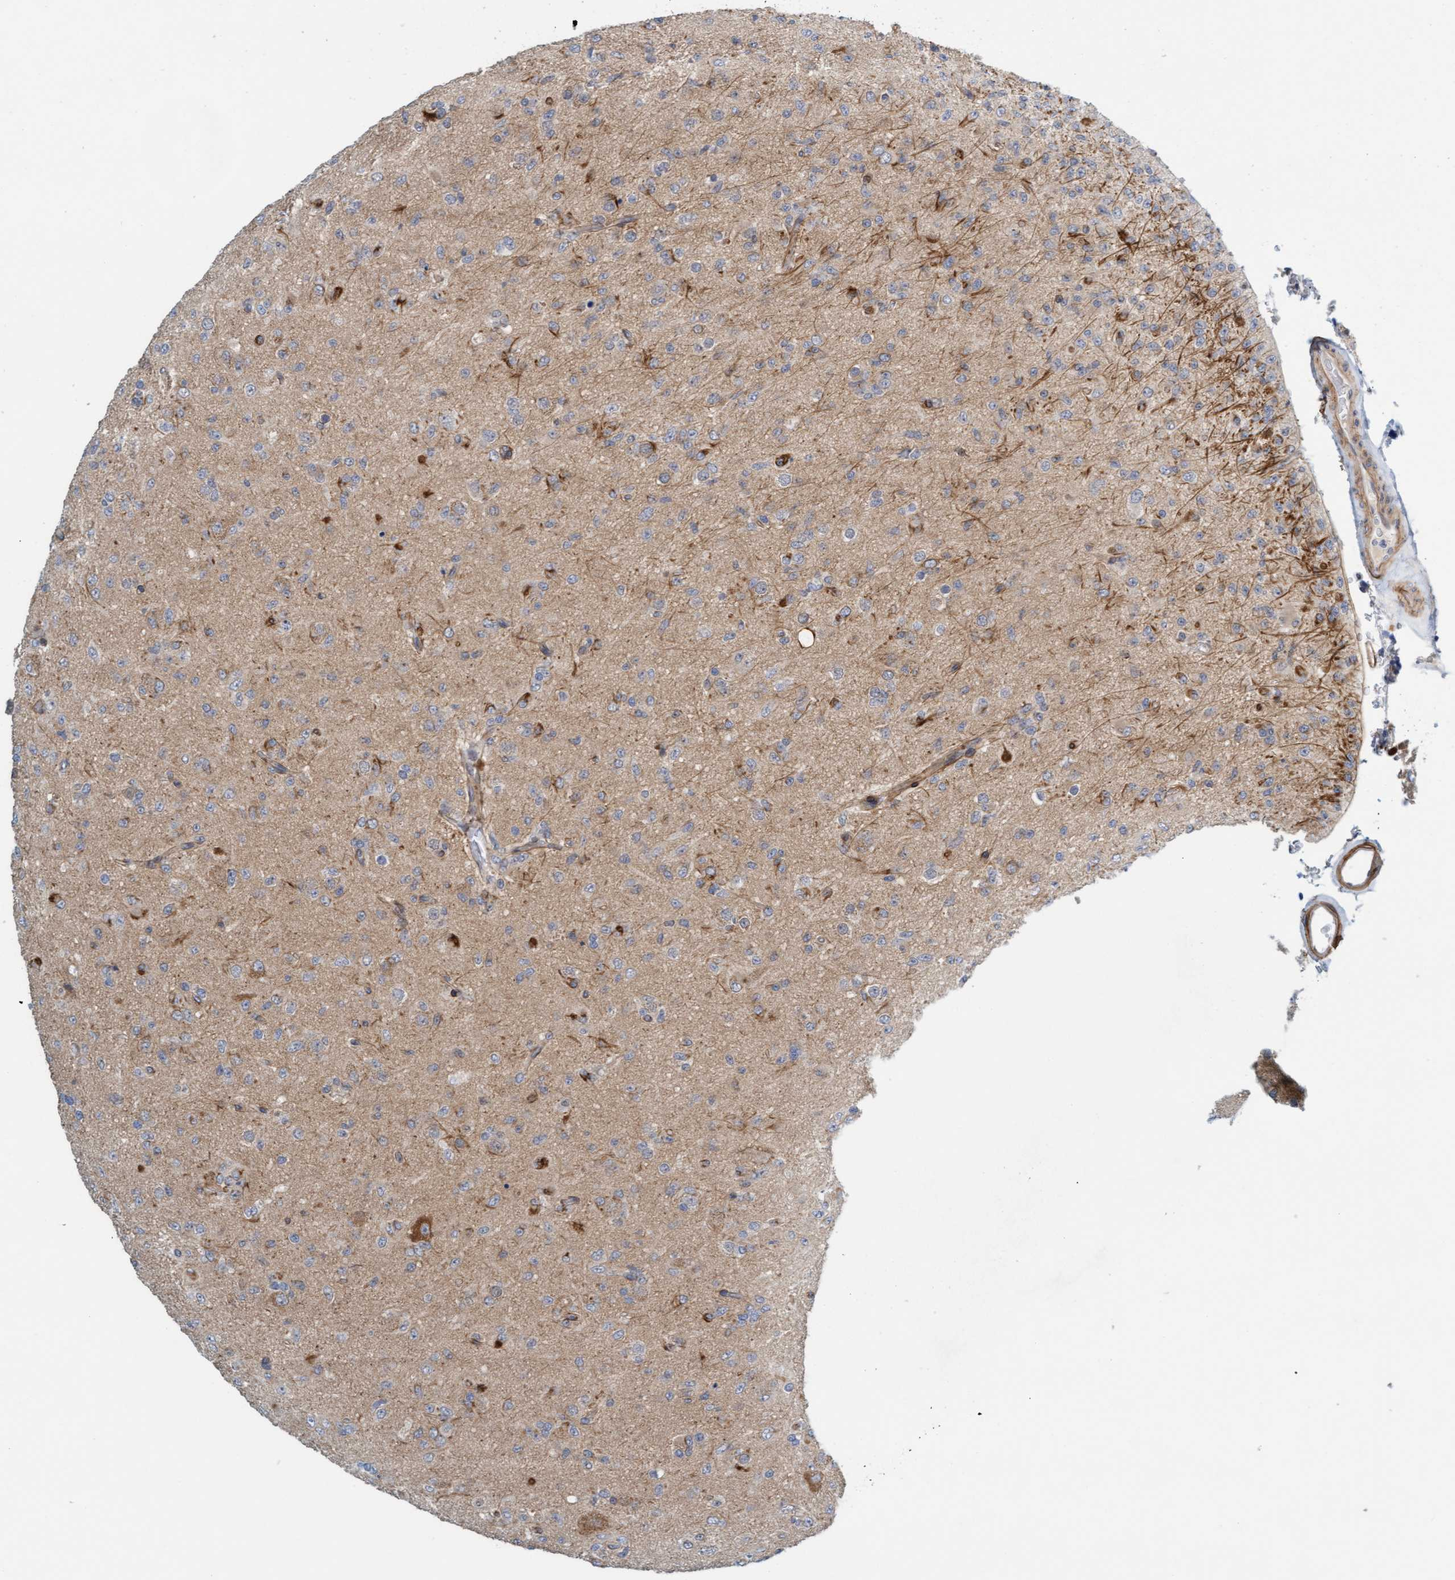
{"staining": {"intensity": "weak", "quantity": ">75%", "location": "cytoplasmic/membranous"}, "tissue": "glioma", "cell_type": "Tumor cells", "image_type": "cancer", "snomed": [{"axis": "morphology", "description": "Glioma, malignant, Low grade"}, {"axis": "topography", "description": "Brain"}], "caption": "Immunohistochemical staining of malignant glioma (low-grade) demonstrates low levels of weak cytoplasmic/membranous staining in about >75% of tumor cells. The staining was performed using DAB (3,3'-diaminobenzidine) to visualize the protein expression in brown, while the nuclei were stained in blue with hematoxylin (Magnification: 20x).", "gene": "TSTD2", "patient": {"sex": "male", "age": 65}}